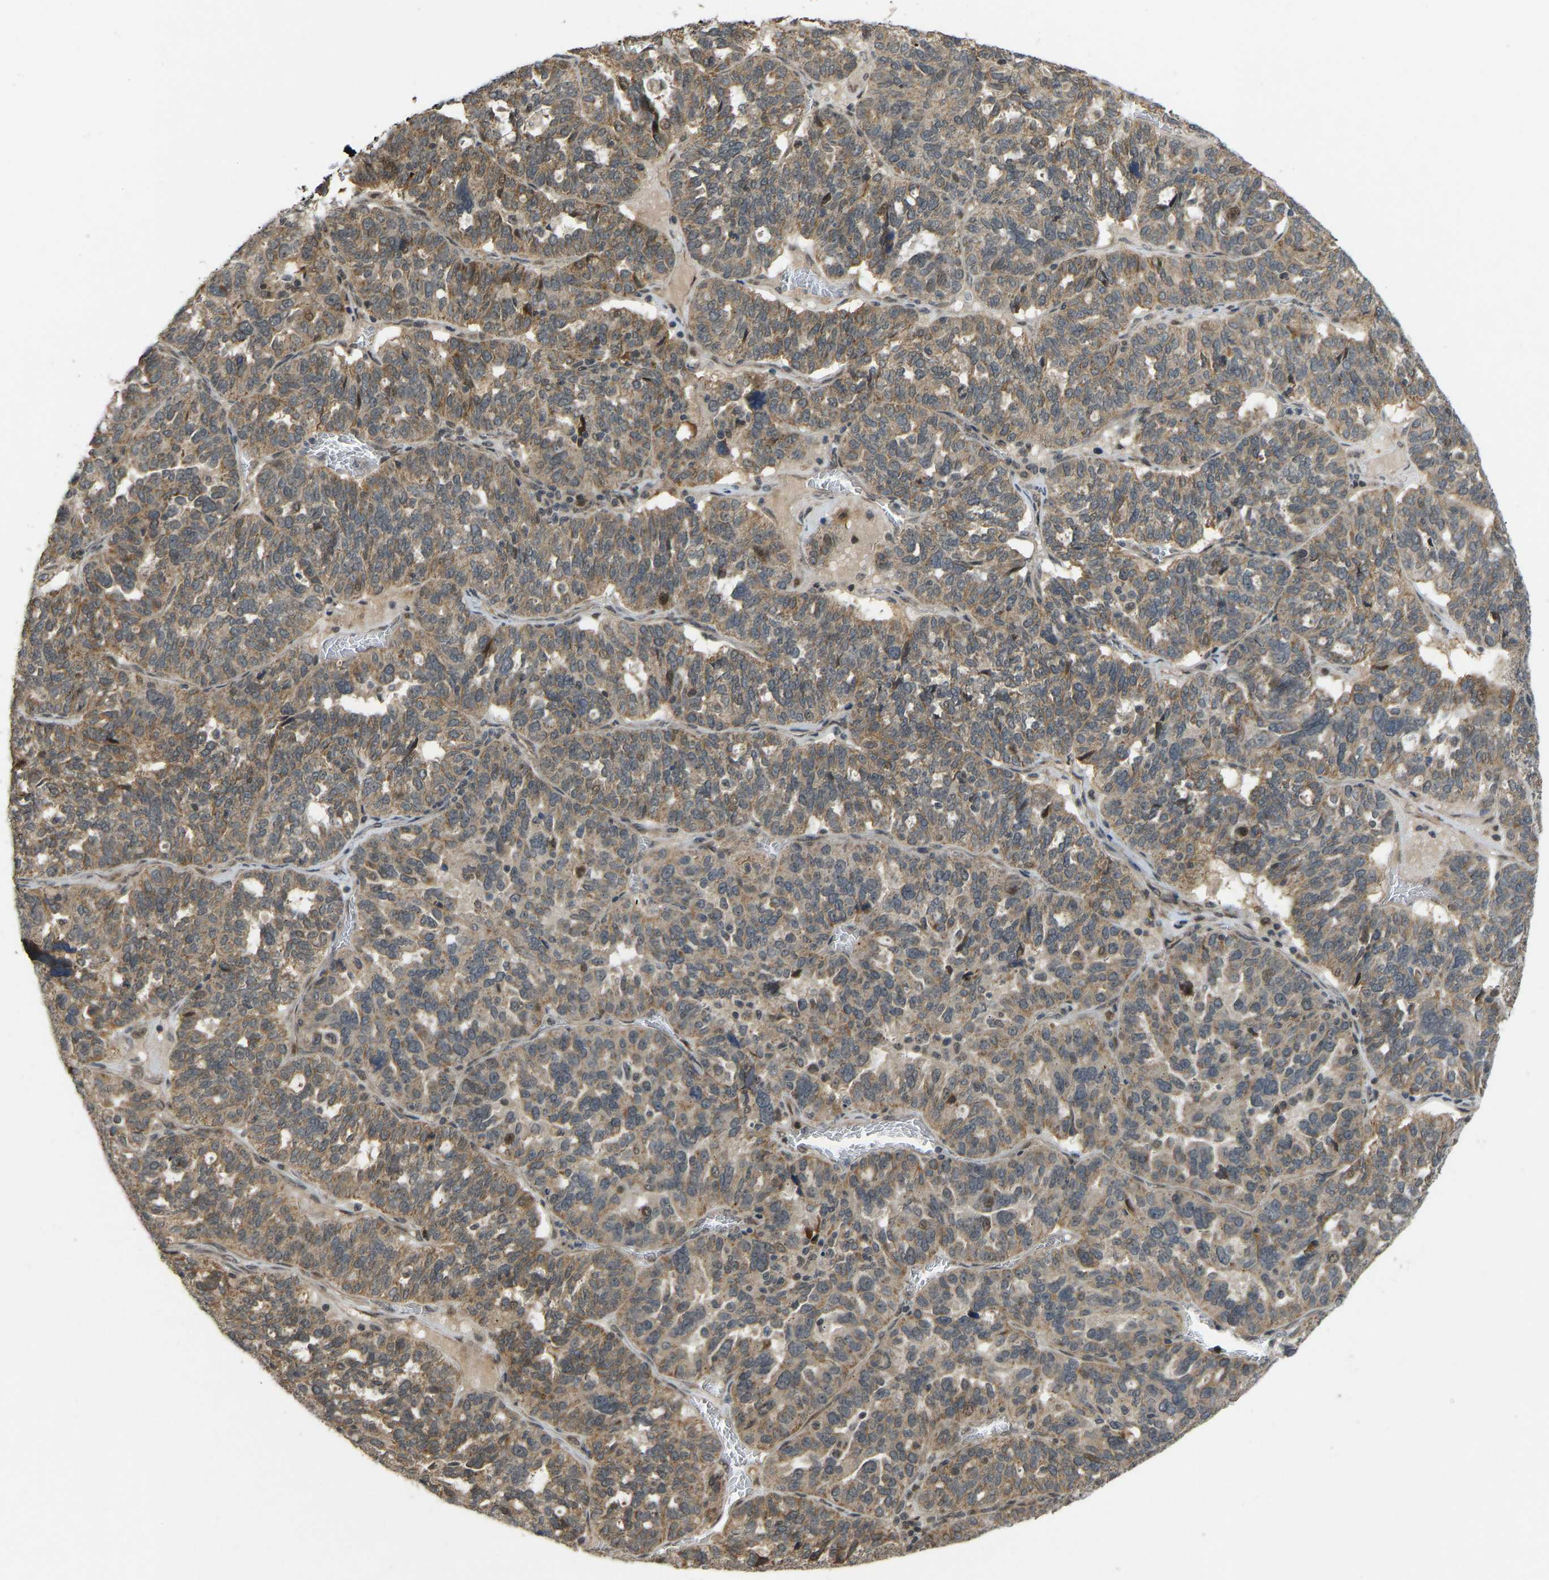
{"staining": {"intensity": "moderate", "quantity": ">75%", "location": "cytoplasmic/membranous"}, "tissue": "ovarian cancer", "cell_type": "Tumor cells", "image_type": "cancer", "snomed": [{"axis": "morphology", "description": "Cystadenocarcinoma, serous, NOS"}, {"axis": "topography", "description": "Ovary"}], "caption": "A photomicrograph showing moderate cytoplasmic/membranous staining in approximately >75% of tumor cells in ovarian cancer, as visualized by brown immunohistochemical staining.", "gene": "ACADS", "patient": {"sex": "female", "age": 59}}